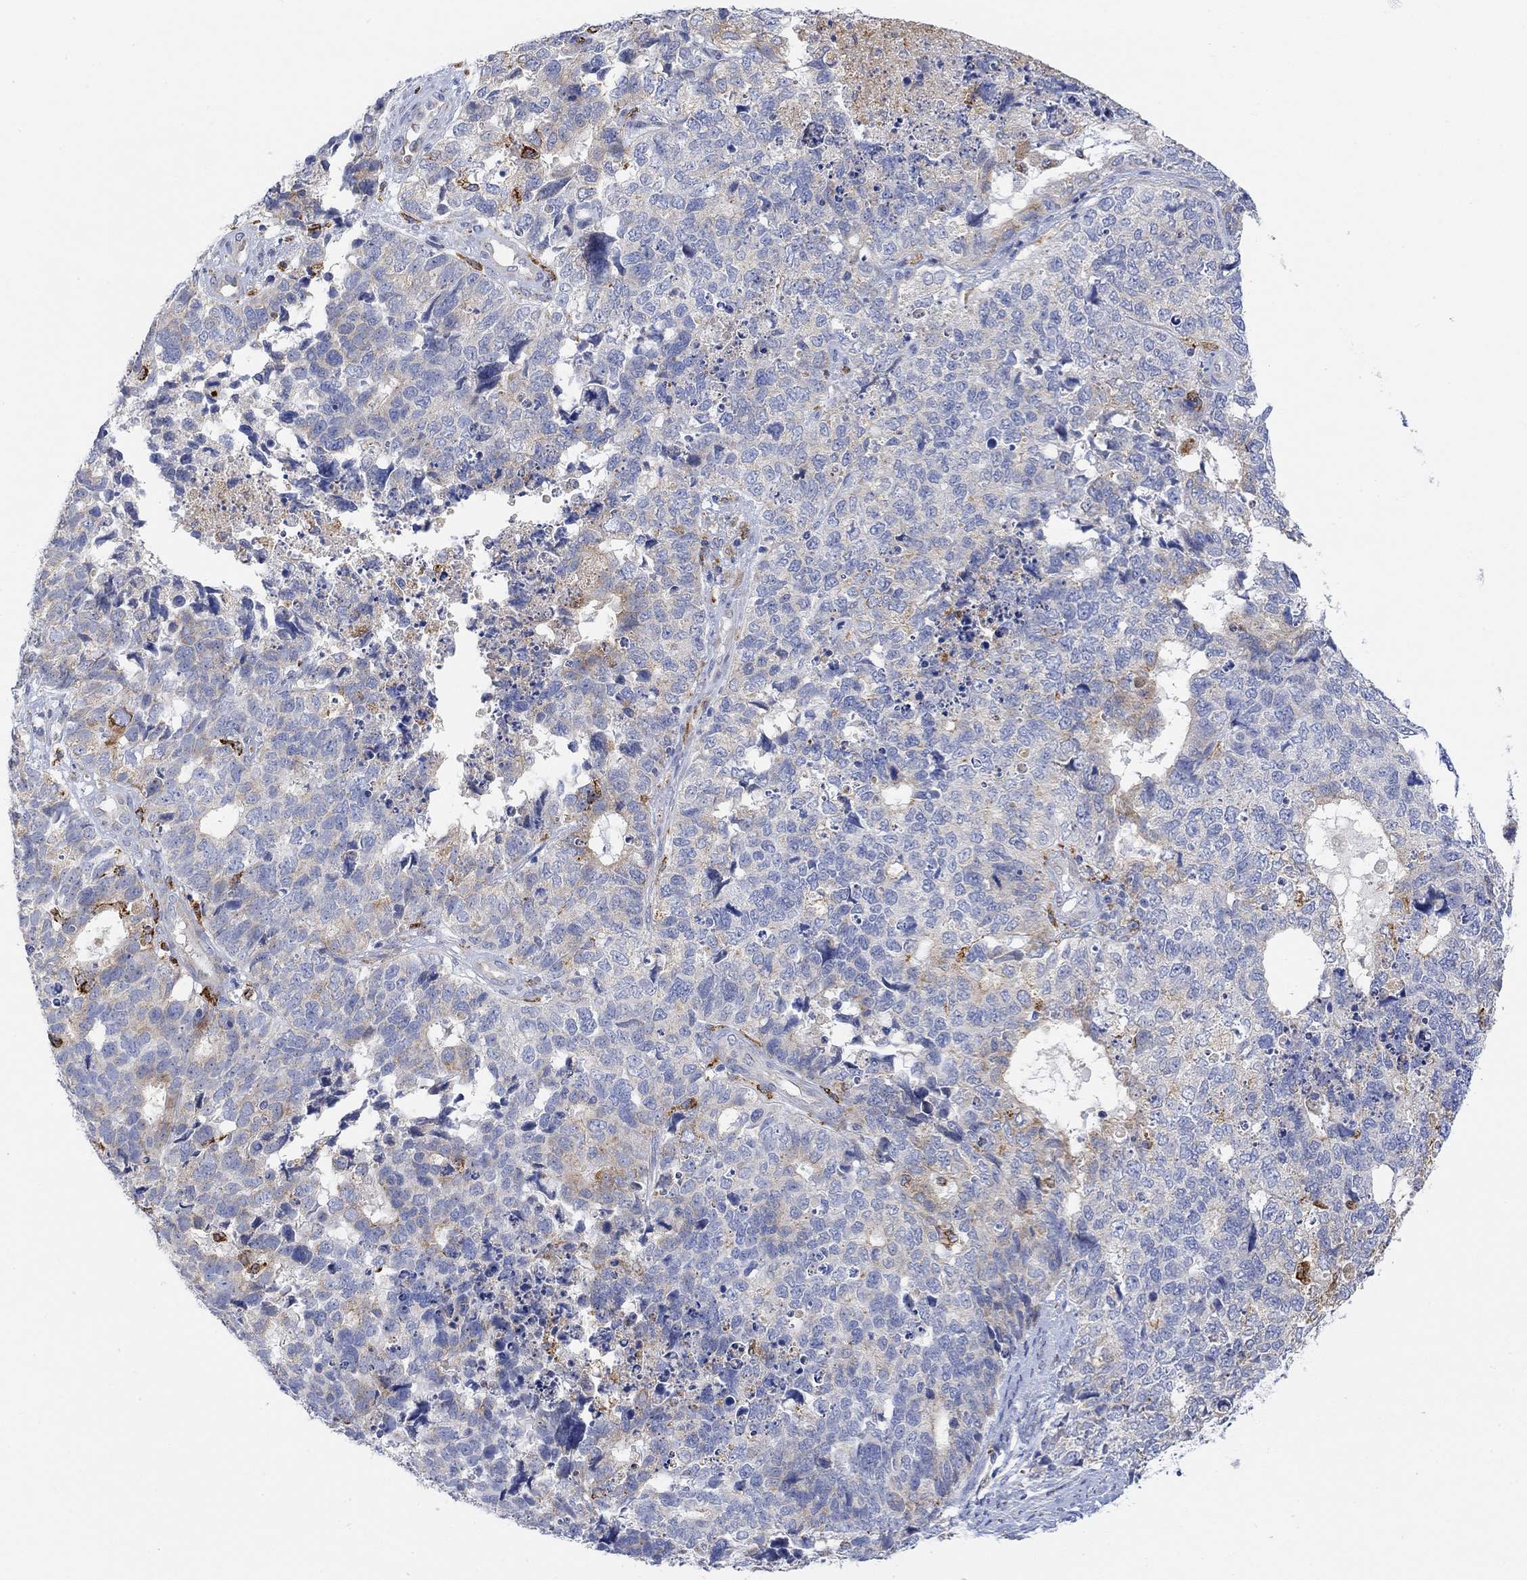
{"staining": {"intensity": "moderate", "quantity": "<25%", "location": "cytoplasmic/membranous"}, "tissue": "cervical cancer", "cell_type": "Tumor cells", "image_type": "cancer", "snomed": [{"axis": "morphology", "description": "Squamous cell carcinoma, NOS"}, {"axis": "topography", "description": "Cervix"}], "caption": "High-power microscopy captured an IHC micrograph of cervical cancer (squamous cell carcinoma), revealing moderate cytoplasmic/membranous positivity in about <25% of tumor cells. (DAB IHC with brightfield microscopy, high magnification).", "gene": "ACSL1", "patient": {"sex": "female", "age": 63}}